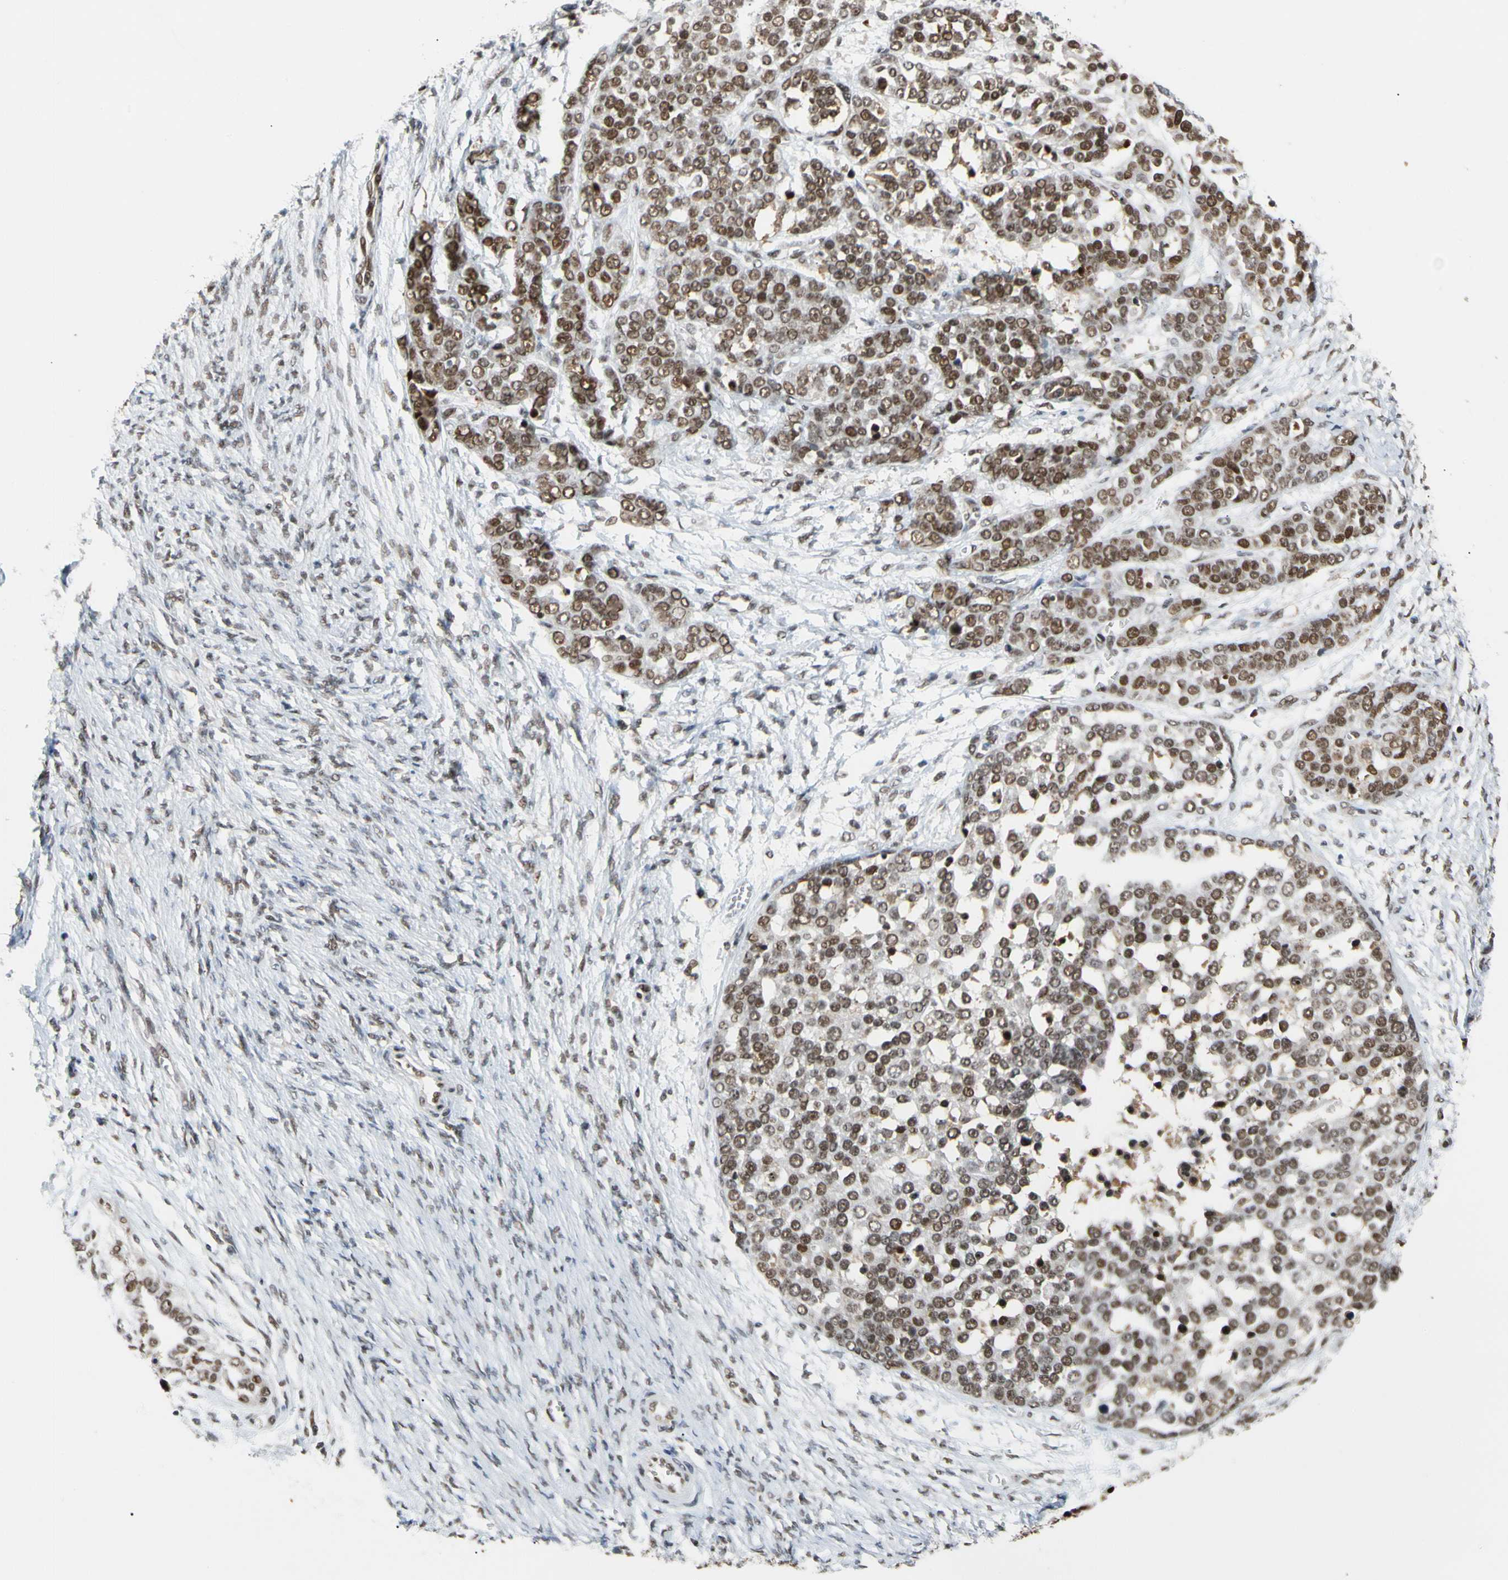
{"staining": {"intensity": "strong", "quantity": ">75%", "location": "nuclear"}, "tissue": "ovarian cancer", "cell_type": "Tumor cells", "image_type": "cancer", "snomed": [{"axis": "morphology", "description": "Cystadenocarcinoma, serous, NOS"}, {"axis": "topography", "description": "Ovary"}], "caption": "Tumor cells reveal strong nuclear staining in approximately >75% of cells in ovarian cancer.", "gene": "ZSCAN16", "patient": {"sex": "female", "age": 44}}